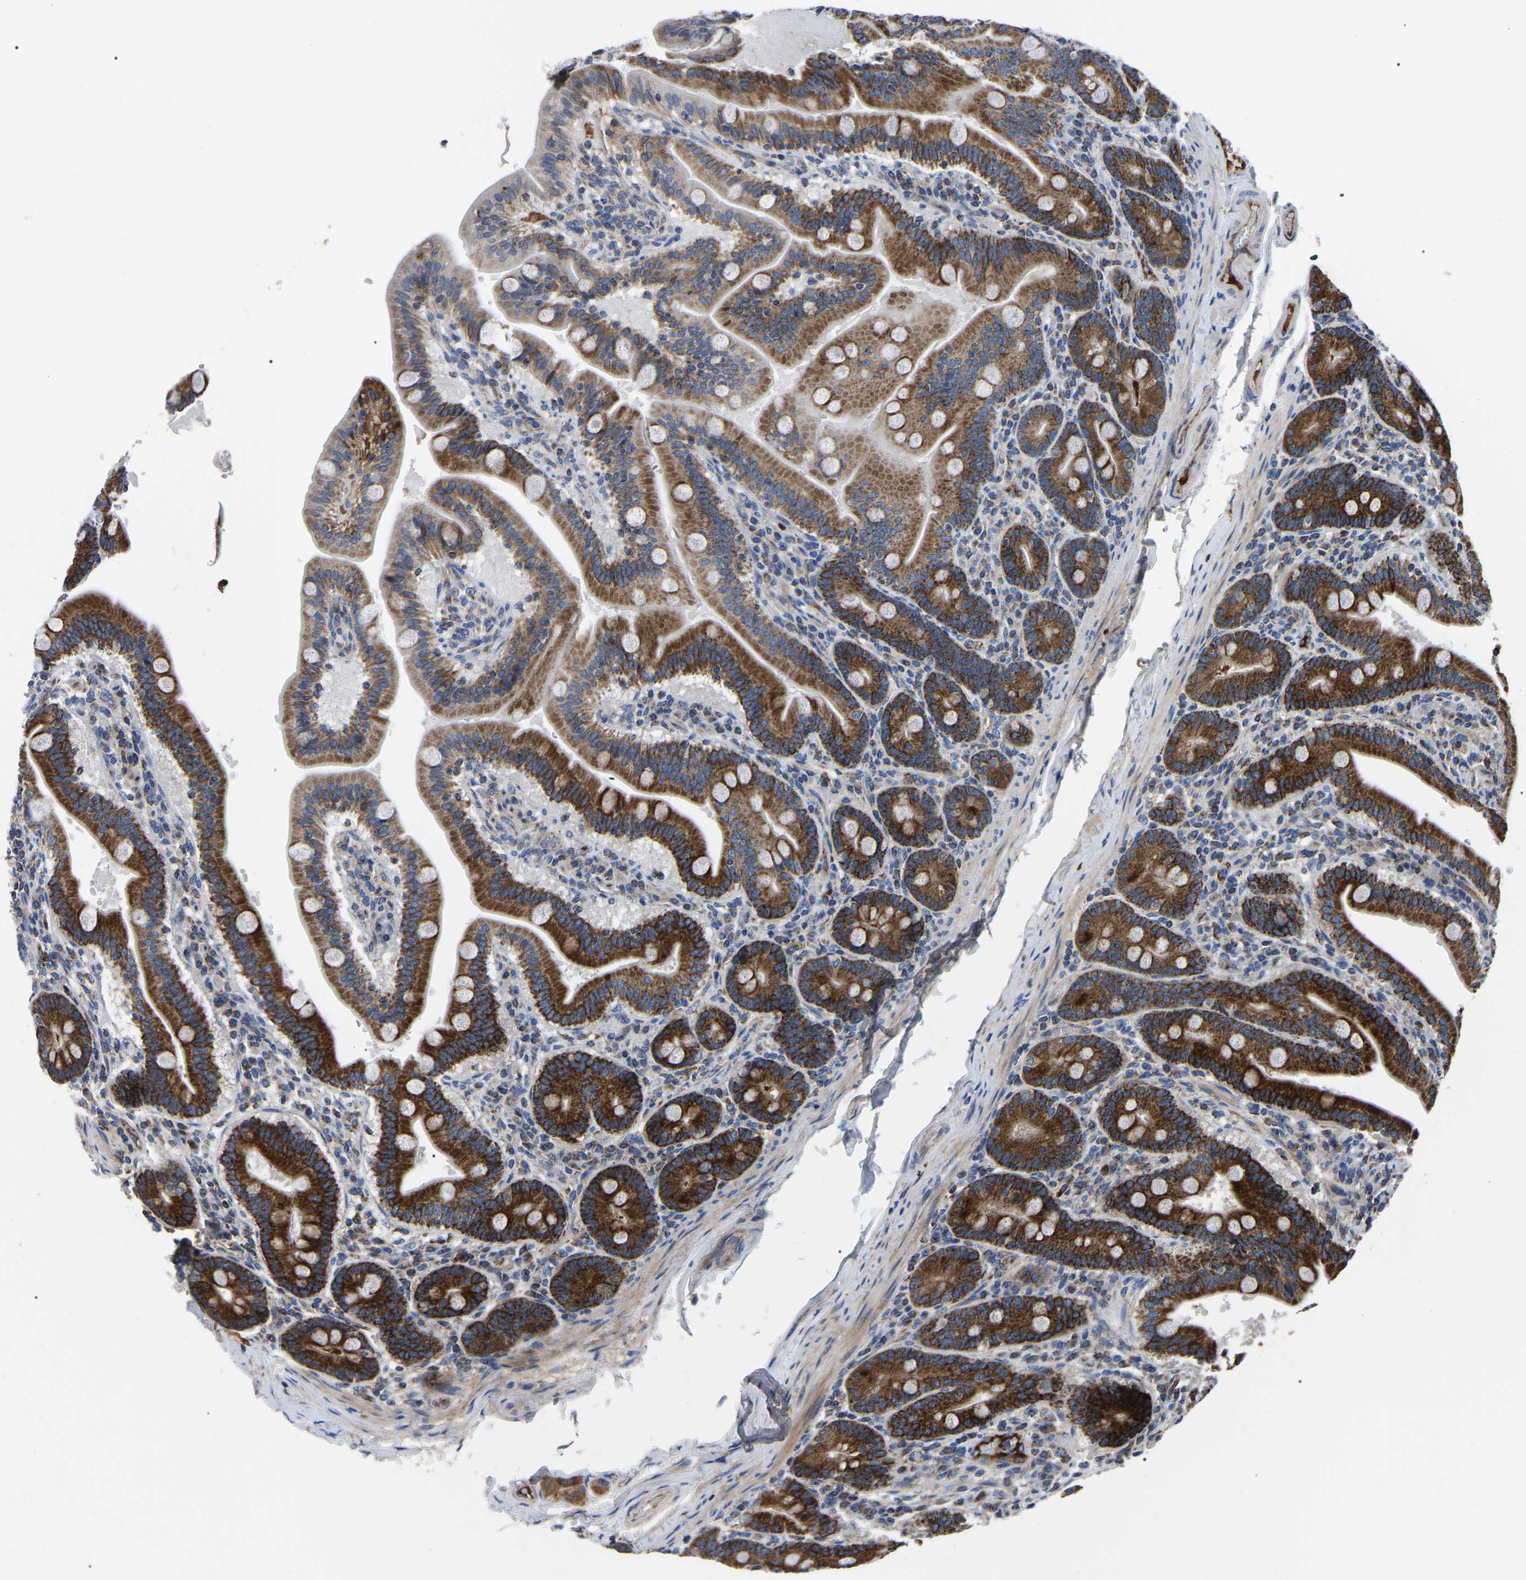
{"staining": {"intensity": "strong", "quantity": ">75%", "location": "cytoplasmic/membranous"}, "tissue": "duodenum", "cell_type": "Glandular cells", "image_type": "normal", "snomed": [{"axis": "morphology", "description": "Normal tissue, NOS"}, {"axis": "topography", "description": "Duodenum"}], "caption": "This photomicrograph shows immunohistochemistry staining of normal human duodenum, with high strong cytoplasmic/membranous positivity in approximately >75% of glandular cells.", "gene": "PPM1E", "patient": {"sex": "male", "age": 54}}